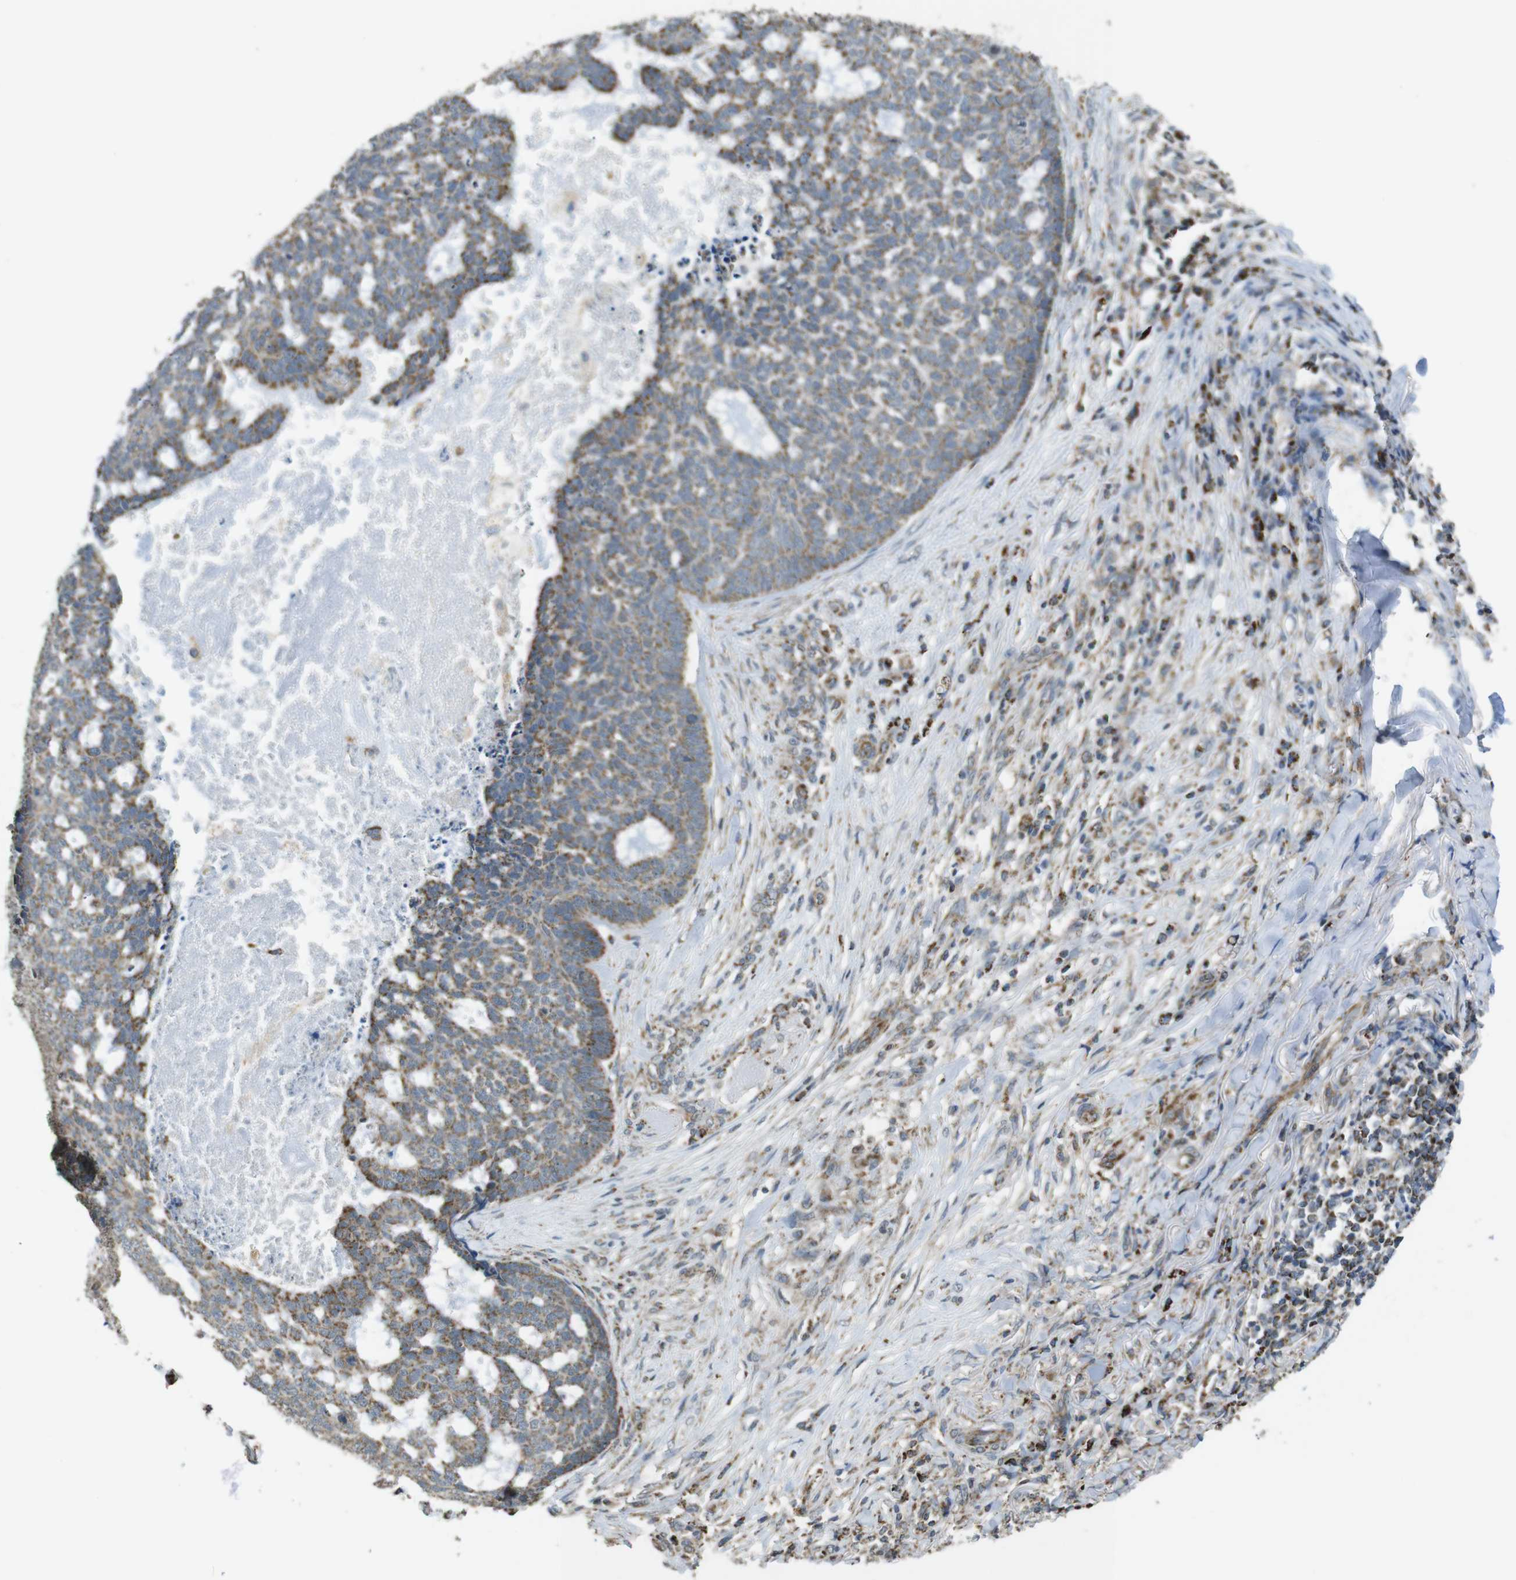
{"staining": {"intensity": "moderate", "quantity": ">75%", "location": "cytoplasmic/membranous"}, "tissue": "skin cancer", "cell_type": "Tumor cells", "image_type": "cancer", "snomed": [{"axis": "morphology", "description": "Basal cell carcinoma"}, {"axis": "topography", "description": "Skin"}], "caption": "A micrograph of human skin cancer stained for a protein demonstrates moderate cytoplasmic/membranous brown staining in tumor cells.", "gene": "CALHM2", "patient": {"sex": "male", "age": 84}}